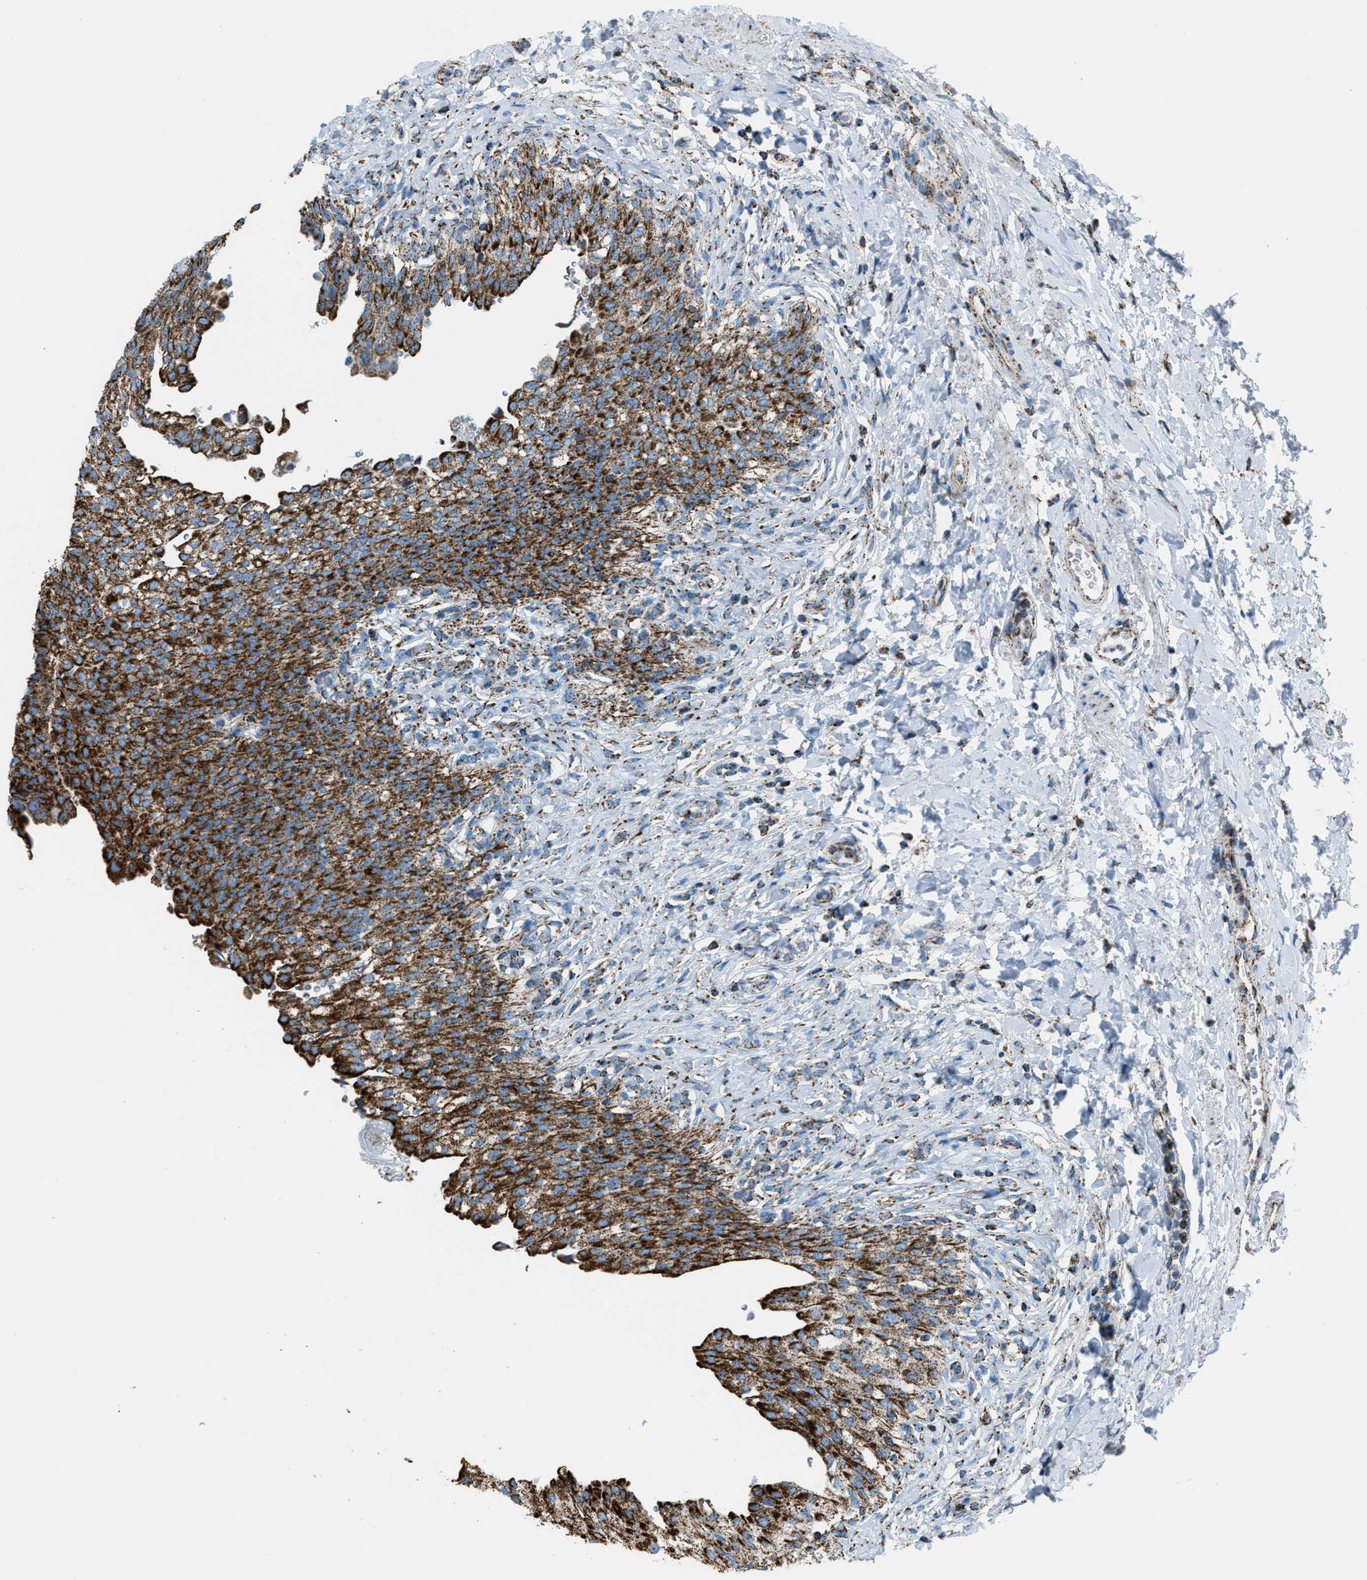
{"staining": {"intensity": "strong", "quantity": ">75%", "location": "cytoplasmic/membranous"}, "tissue": "urinary bladder", "cell_type": "Urothelial cells", "image_type": "normal", "snomed": [{"axis": "morphology", "description": "Urothelial carcinoma, High grade"}, {"axis": "topography", "description": "Urinary bladder"}], "caption": "This is an image of IHC staining of normal urinary bladder, which shows strong expression in the cytoplasmic/membranous of urothelial cells.", "gene": "MDH2", "patient": {"sex": "male", "age": 46}}